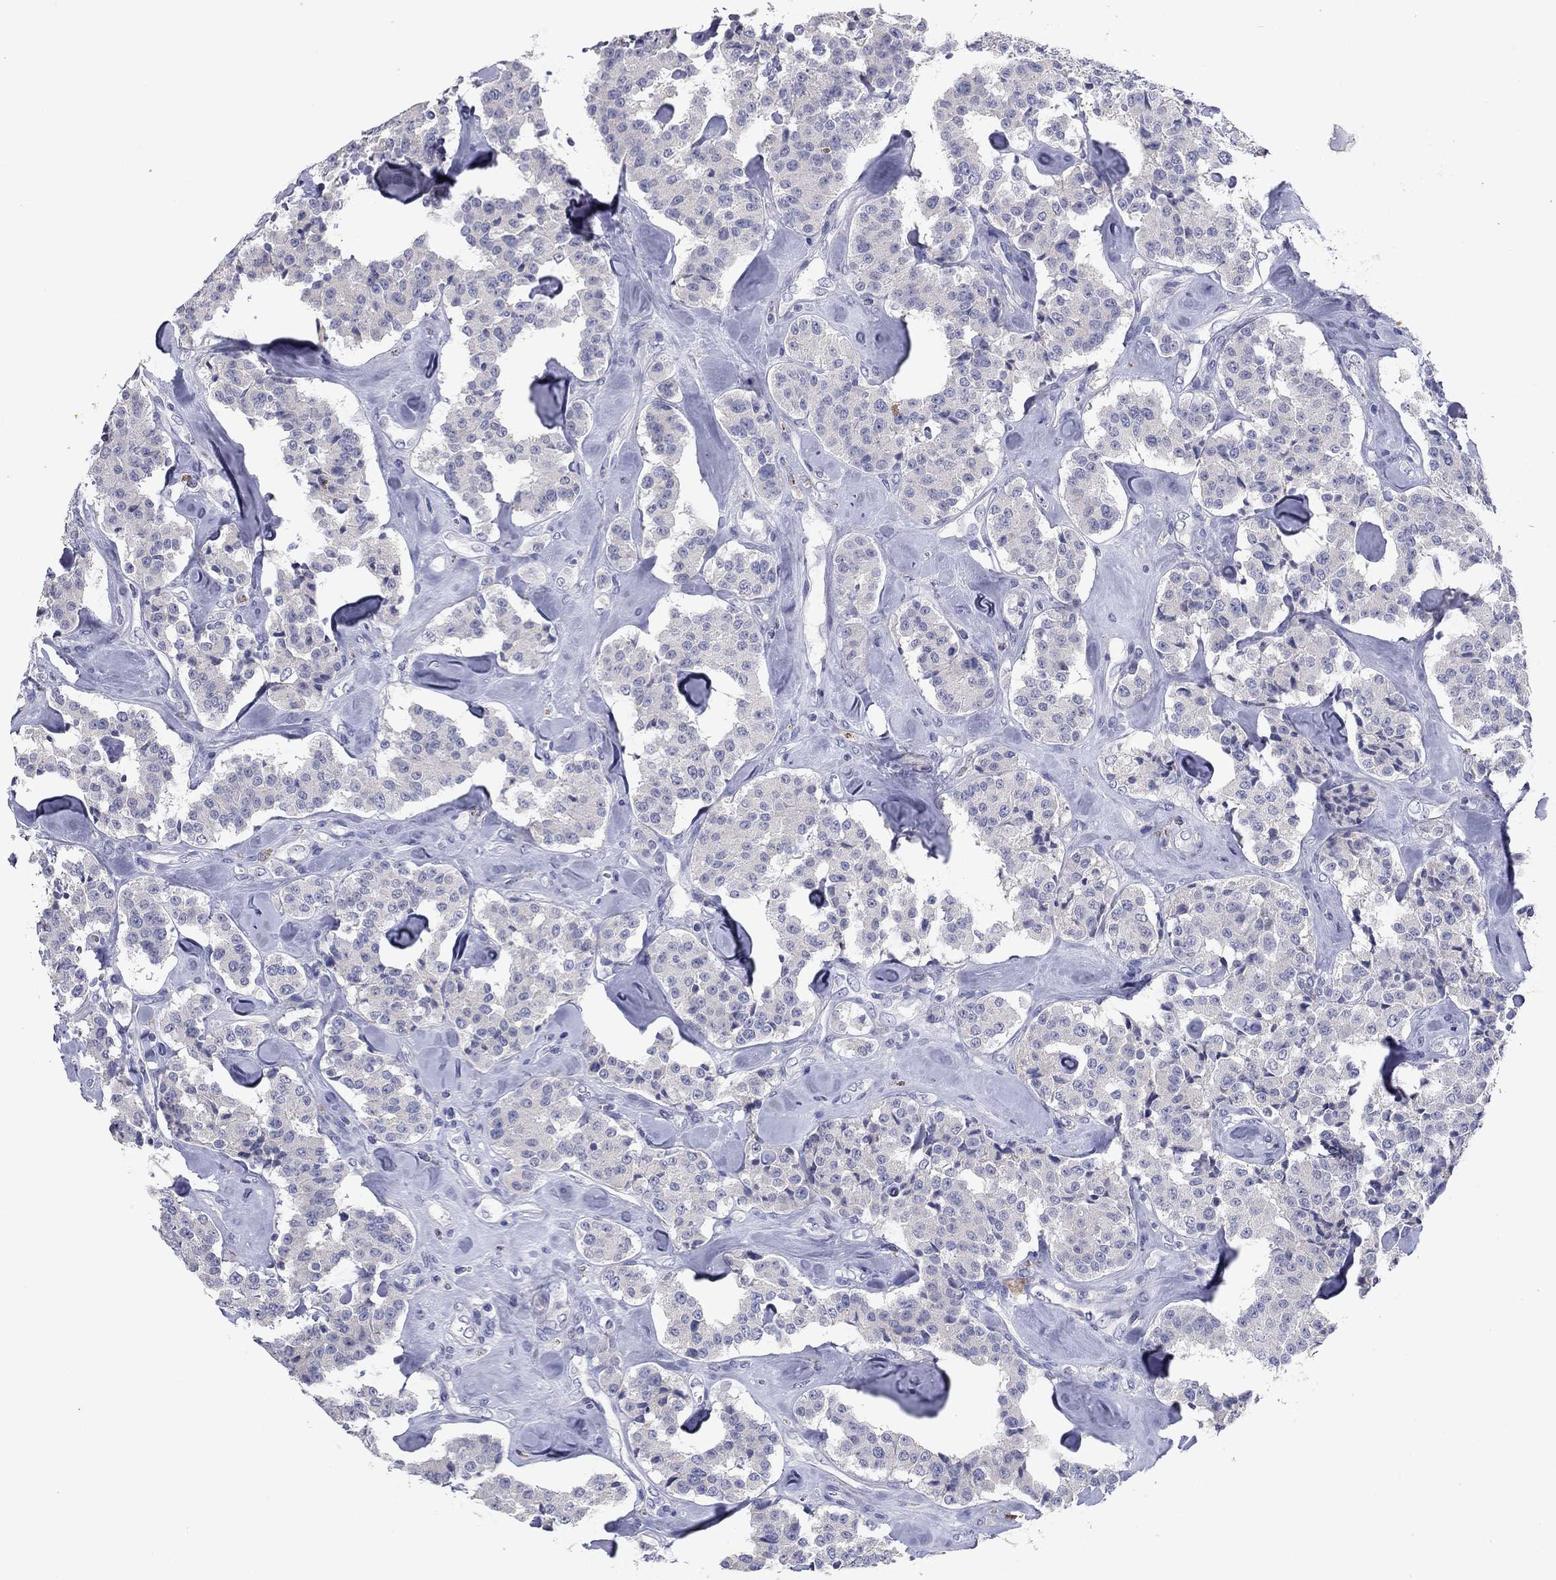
{"staining": {"intensity": "negative", "quantity": "none", "location": "none"}, "tissue": "carcinoid", "cell_type": "Tumor cells", "image_type": "cancer", "snomed": [{"axis": "morphology", "description": "Carcinoid, malignant, NOS"}, {"axis": "topography", "description": "Pancreas"}], "caption": "Immunohistochemistry image of carcinoid stained for a protein (brown), which shows no expression in tumor cells.", "gene": "CNTNAP4", "patient": {"sex": "male", "age": 41}}